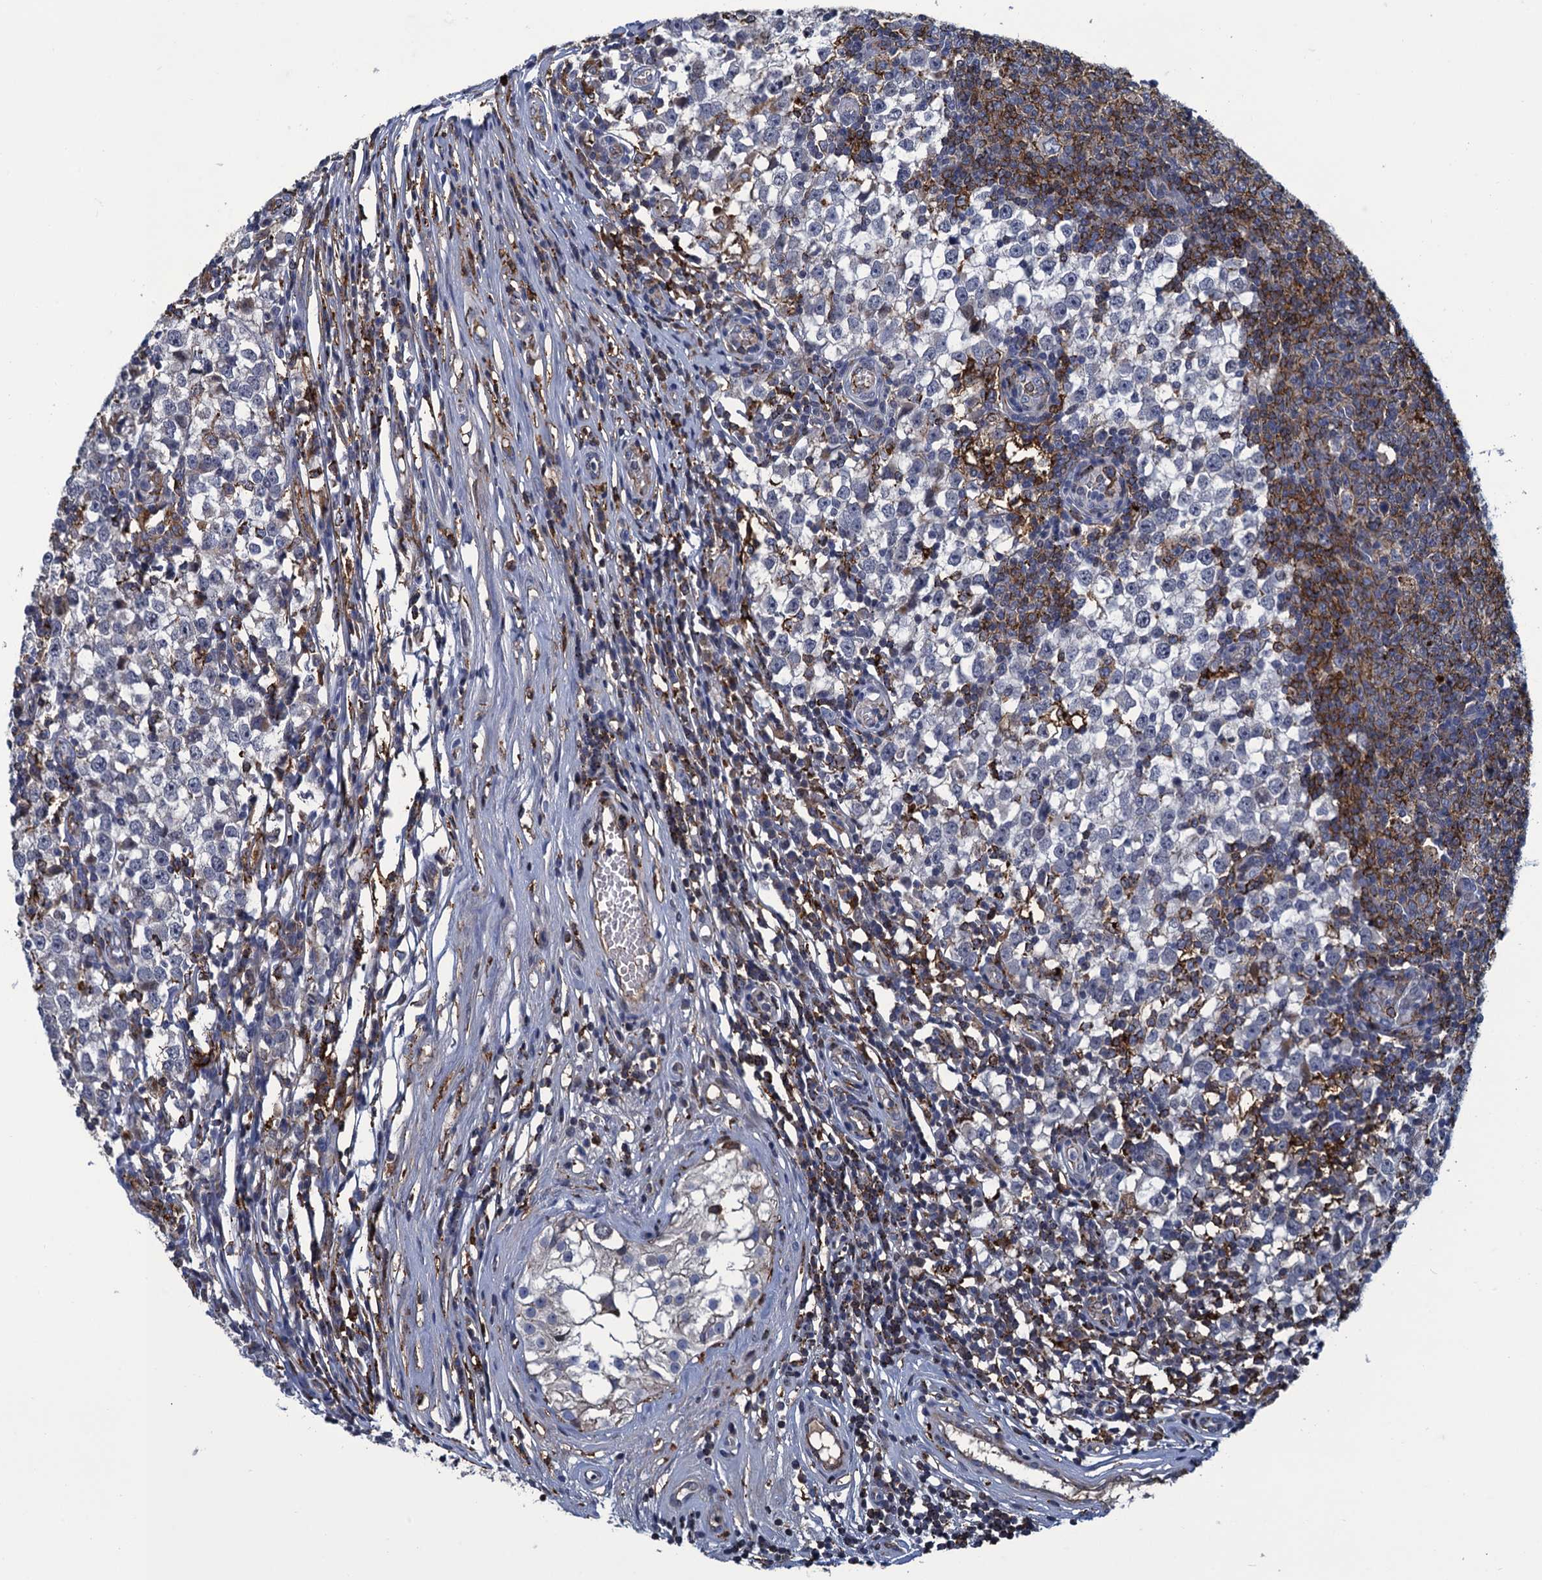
{"staining": {"intensity": "negative", "quantity": "none", "location": "none"}, "tissue": "testis cancer", "cell_type": "Tumor cells", "image_type": "cancer", "snomed": [{"axis": "morphology", "description": "Seminoma, NOS"}, {"axis": "topography", "description": "Testis"}], "caption": "Micrograph shows no protein positivity in tumor cells of seminoma (testis) tissue. (Stains: DAB IHC with hematoxylin counter stain, Microscopy: brightfield microscopy at high magnification).", "gene": "DNHD1", "patient": {"sex": "male", "age": 65}}